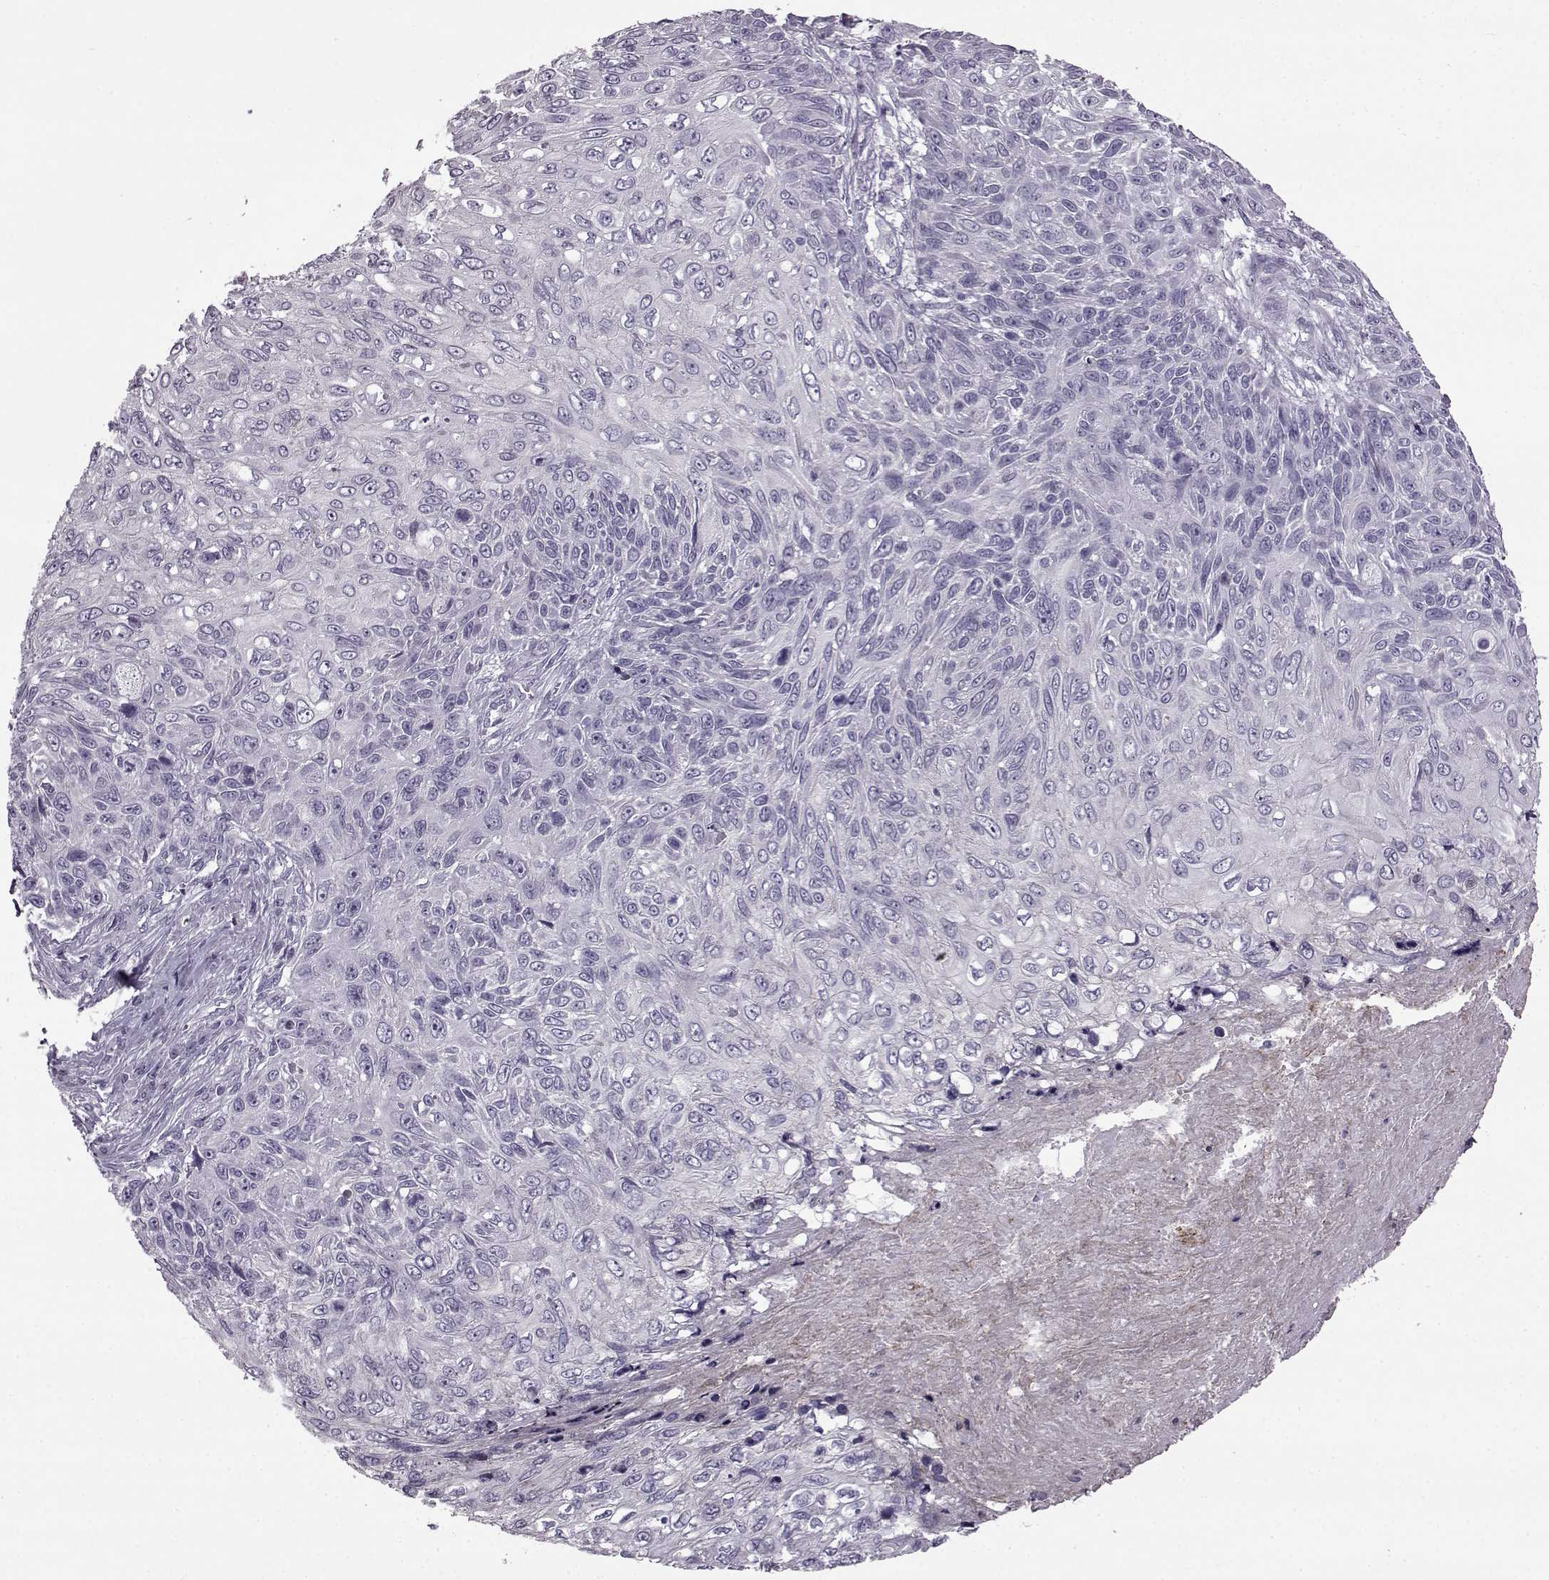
{"staining": {"intensity": "negative", "quantity": "none", "location": "none"}, "tissue": "skin cancer", "cell_type": "Tumor cells", "image_type": "cancer", "snomed": [{"axis": "morphology", "description": "Squamous cell carcinoma, NOS"}, {"axis": "topography", "description": "Skin"}], "caption": "IHC histopathology image of human skin squamous cell carcinoma stained for a protein (brown), which shows no positivity in tumor cells.", "gene": "SLC28A2", "patient": {"sex": "male", "age": 92}}